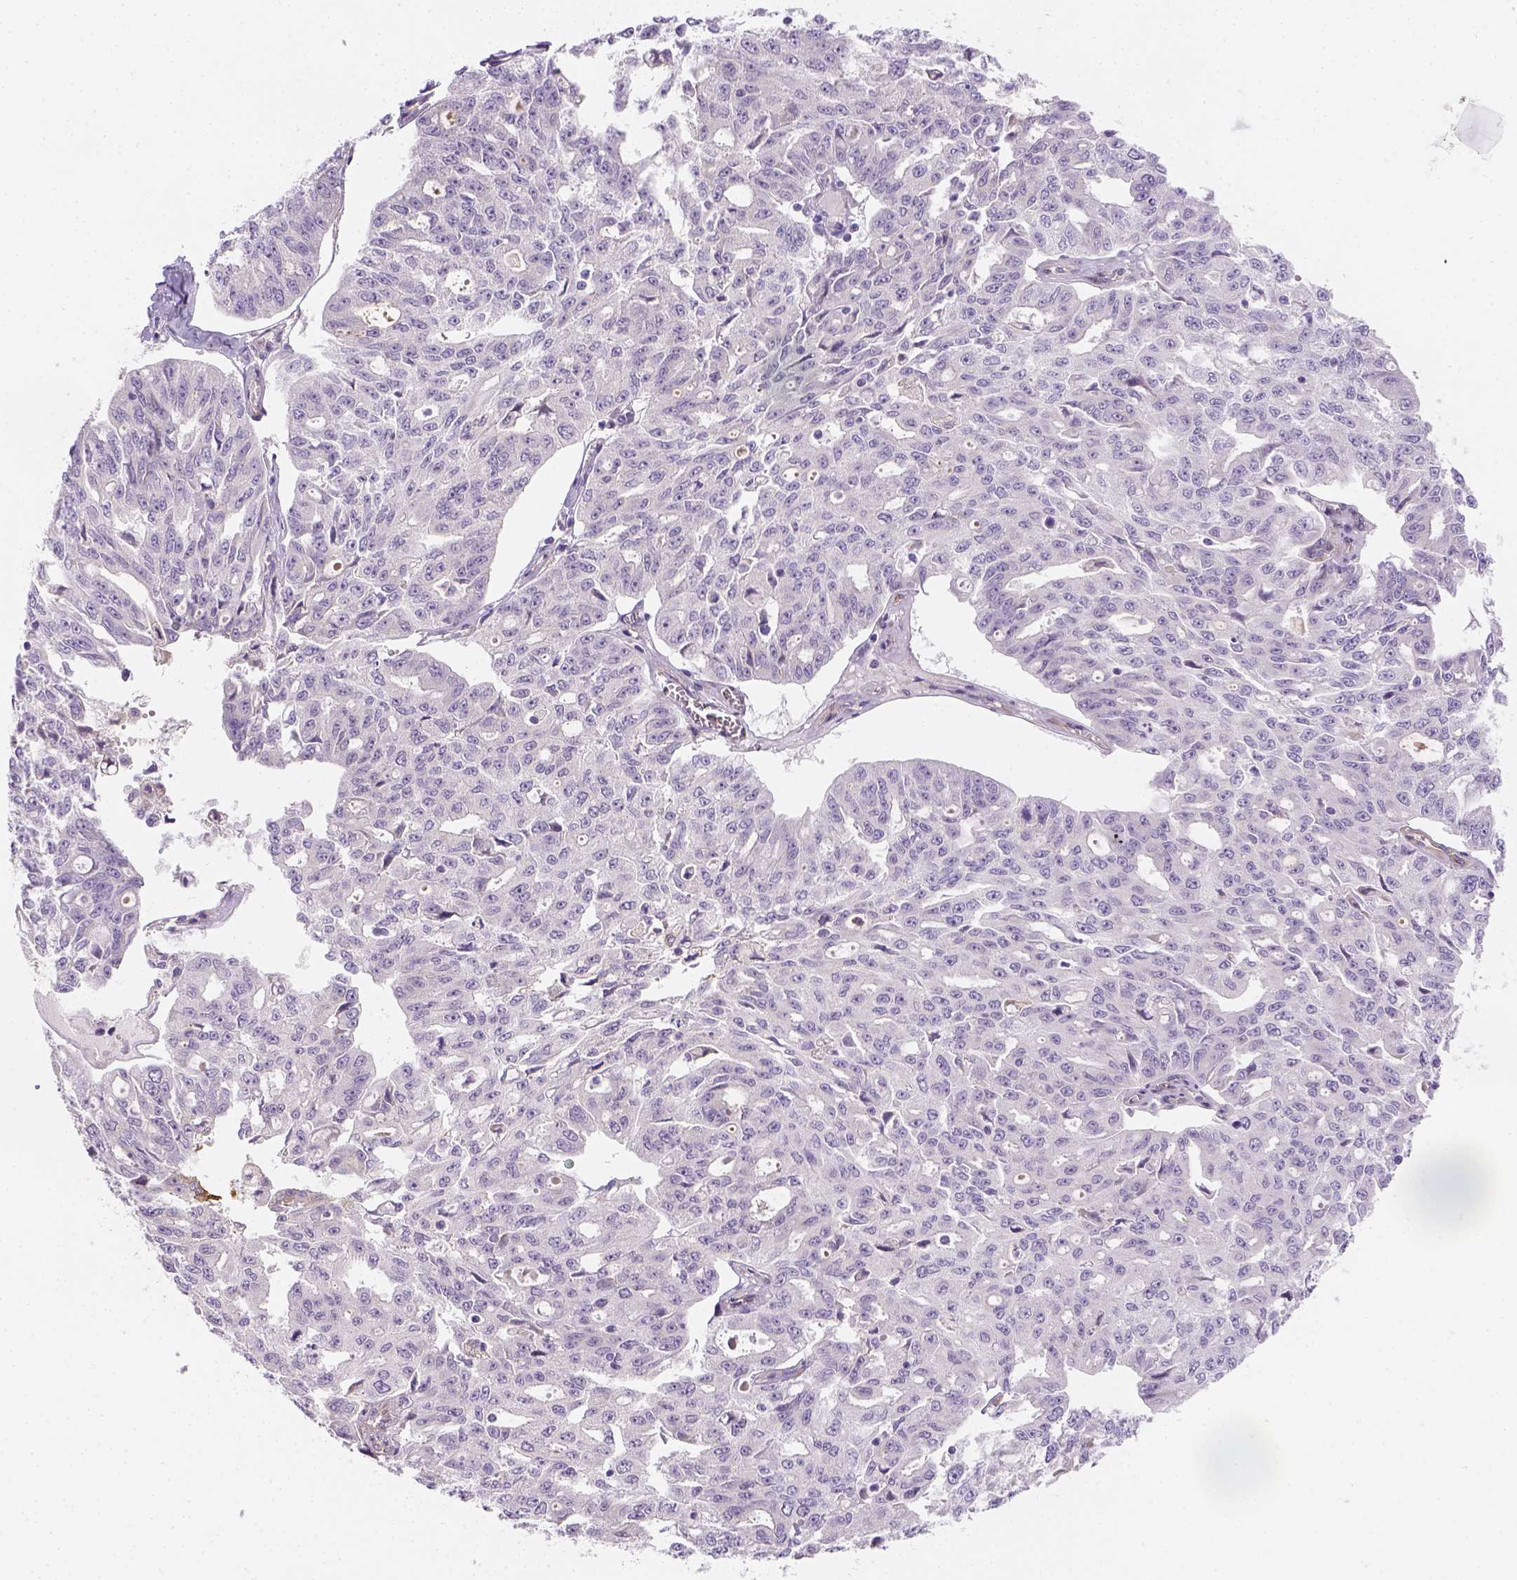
{"staining": {"intensity": "negative", "quantity": "none", "location": "none"}, "tissue": "ovarian cancer", "cell_type": "Tumor cells", "image_type": "cancer", "snomed": [{"axis": "morphology", "description": "Carcinoma, endometroid"}, {"axis": "topography", "description": "Ovary"}], "caption": "High magnification brightfield microscopy of ovarian cancer (endometroid carcinoma) stained with DAB (3,3'-diaminobenzidine) (brown) and counterstained with hematoxylin (blue): tumor cells show no significant positivity.", "gene": "CACNB1", "patient": {"sex": "female", "age": 65}}